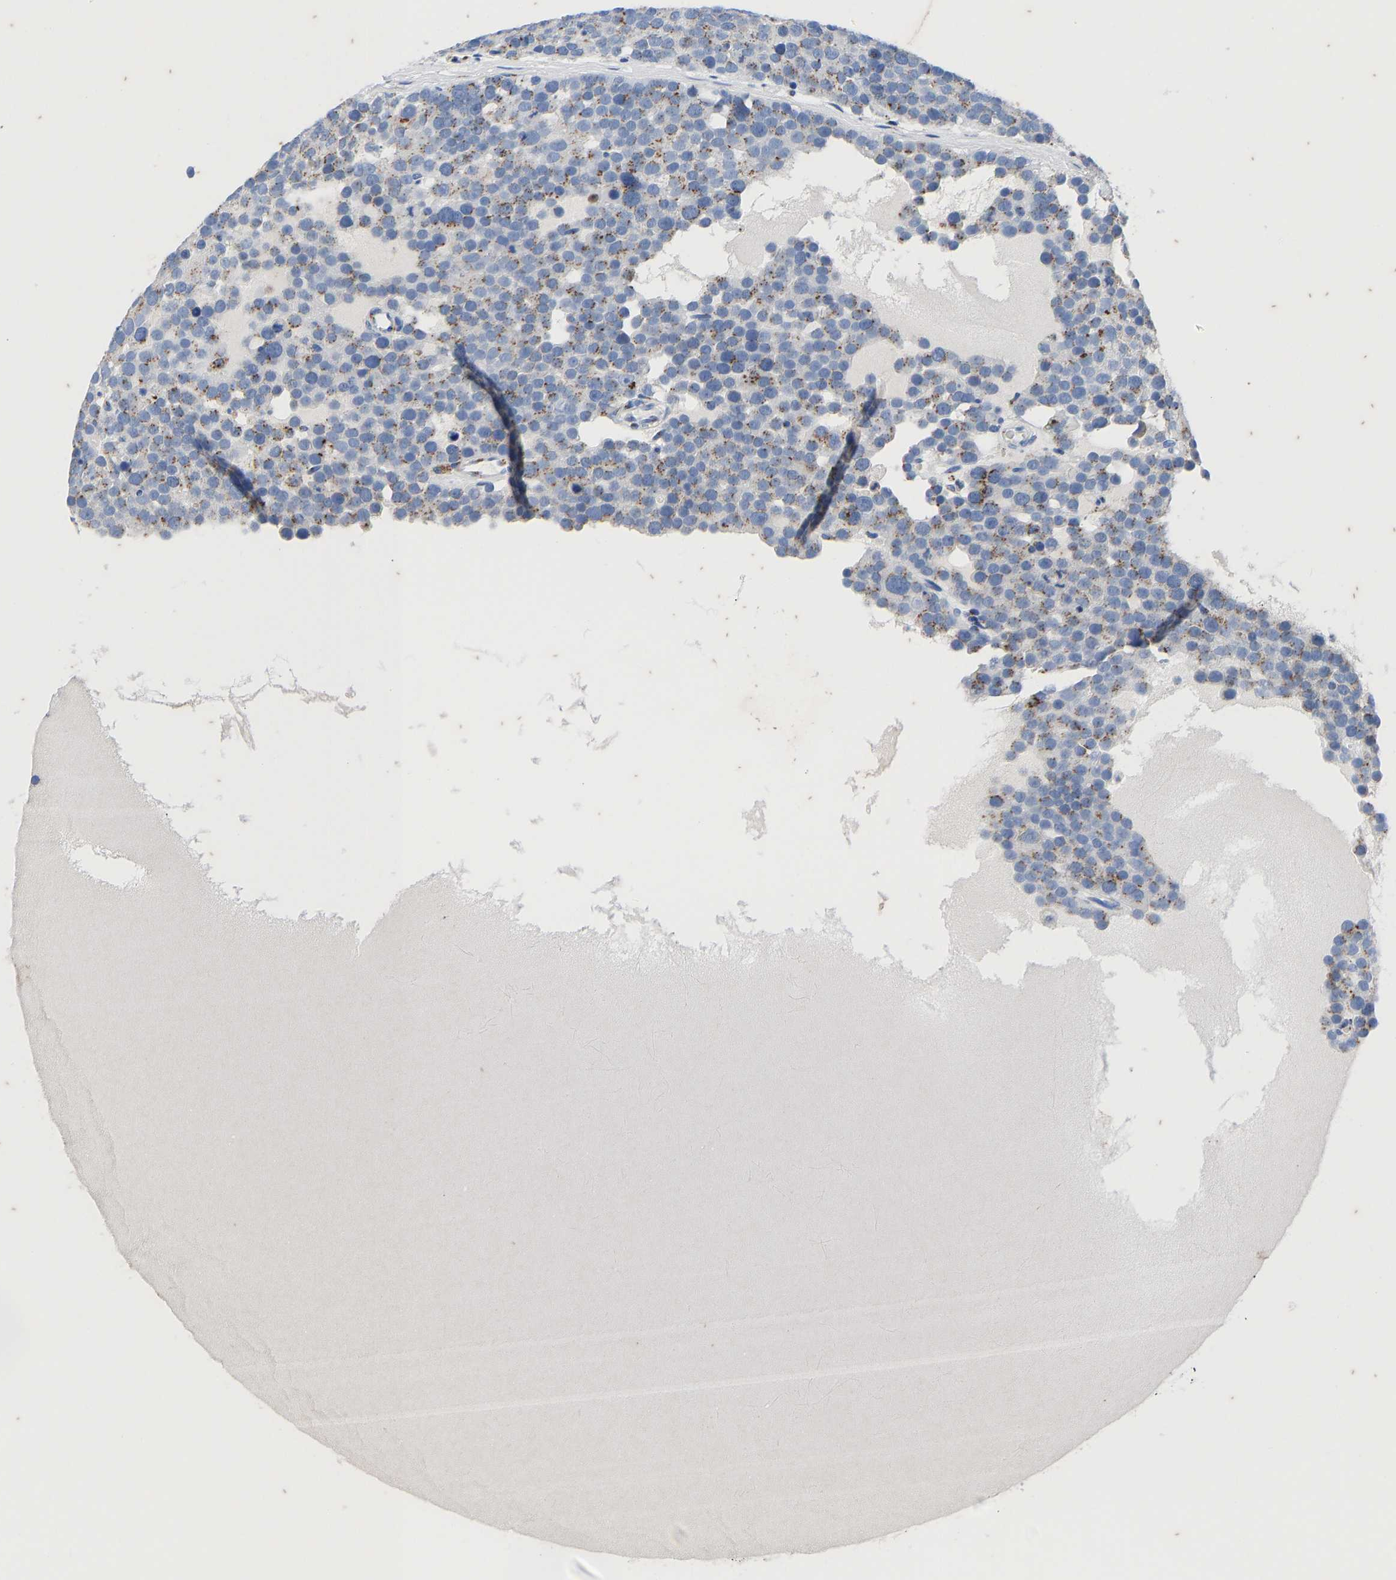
{"staining": {"intensity": "moderate", "quantity": "25%-75%", "location": "cytoplasmic/membranous"}, "tissue": "testis cancer", "cell_type": "Tumor cells", "image_type": "cancer", "snomed": [{"axis": "morphology", "description": "Seminoma, NOS"}, {"axis": "topography", "description": "Testis"}], "caption": "A brown stain shows moderate cytoplasmic/membranous positivity of a protein in human testis cancer (seminoma) tumor cells.", "gene": "TMEM87A", "patient": {"sex": "male", "age": 71}}